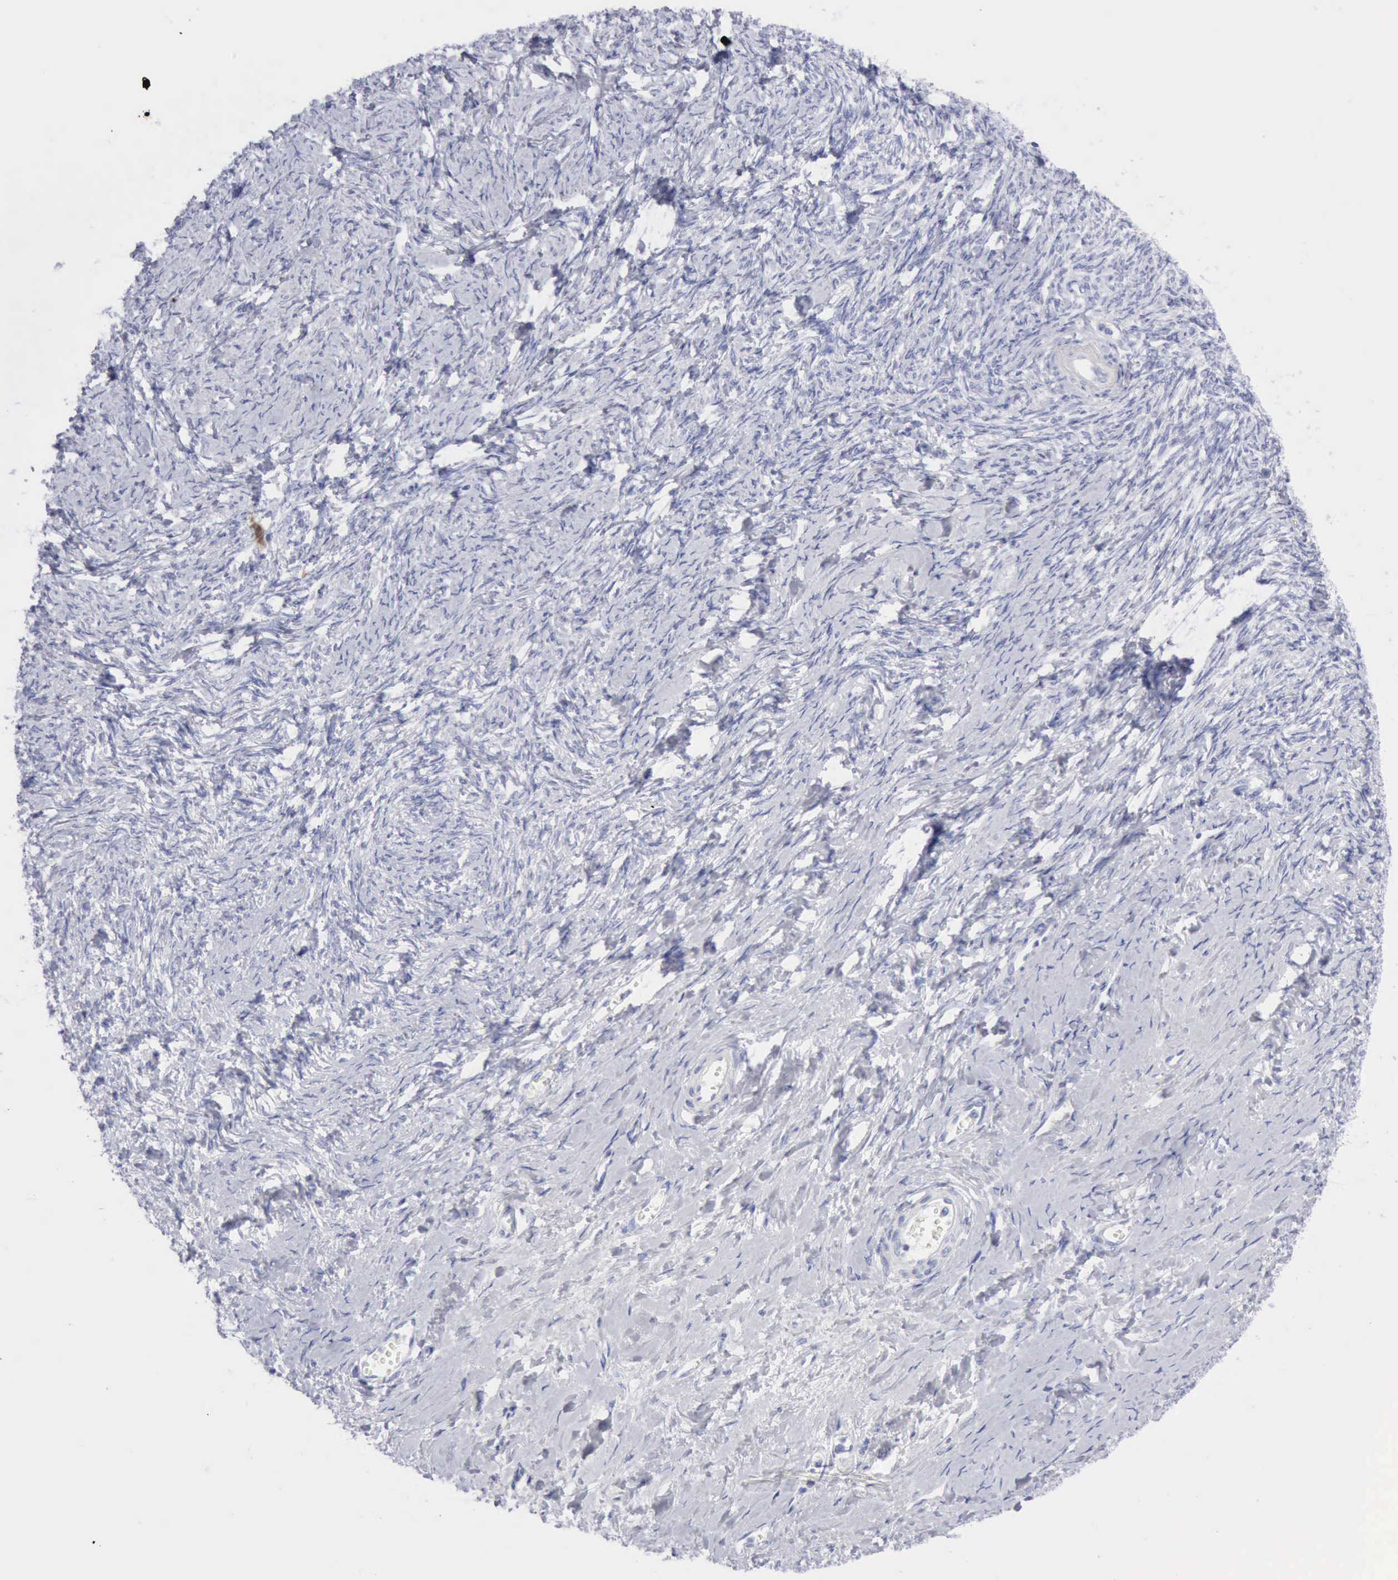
{"staining": {"intensity": "negative", "quantity": "none", "location": "none"}, "tissue": "ovarian cancer", "cell_type": "Tumor cells", "image_type": "cancer", "snomed": [{"axis": "morphology", "description": "Normal tissue, NOS"}, {"axis": "morphology", "description": "Cystadenocarcinoma, serous, NOS"}, {"axis": "topography", "description": "Ovary"}], "caption": "A micrograph of human serous cystadenocarcinoma (ovarian) is negative for staining in tumor cells.", "gene": "KRT10", "patient": {"sex": "female", "age": 62}}